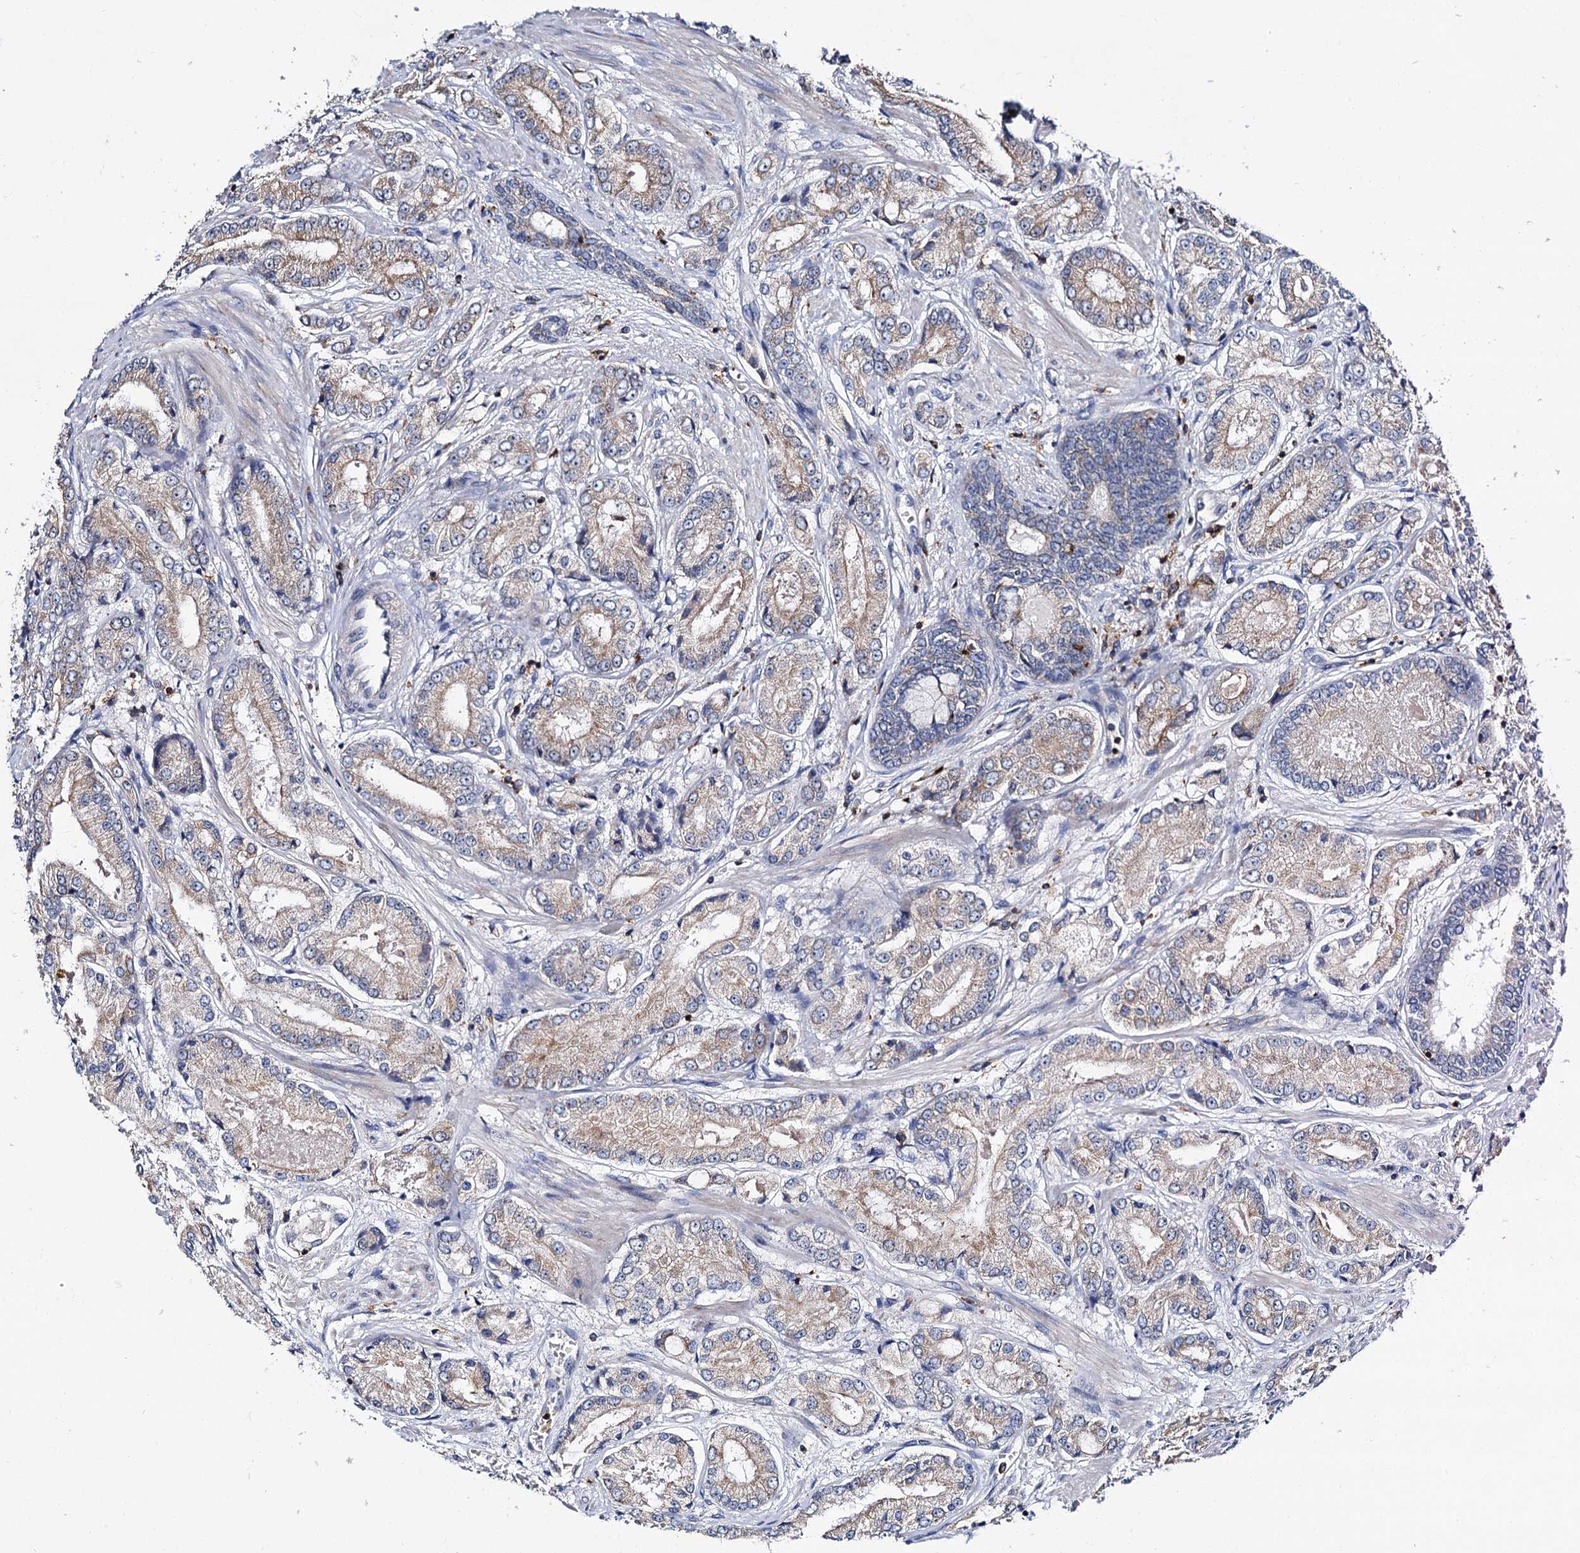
{"staining": {"intensity": "weak", "quantity": "25%-75%", "location": "cytoplasmic/membranous"}, "tissue": "prostate cancer", "cell_type": "Tumor cells", "image_type": "cancer", "snomed": [{"axis": "morphology", "description": "Adenocarcinoma, High grade"}, {"axis": "topography", "description": "Prostate"}], "caption": "Prostate cancer stained with a brown dye reveals weak cytoplasmic/membranous positive staining in approximately 25%-75% of tumor cells.", "gene": "UBASH3B", "patient": {"sex": "male", "age": 59}}